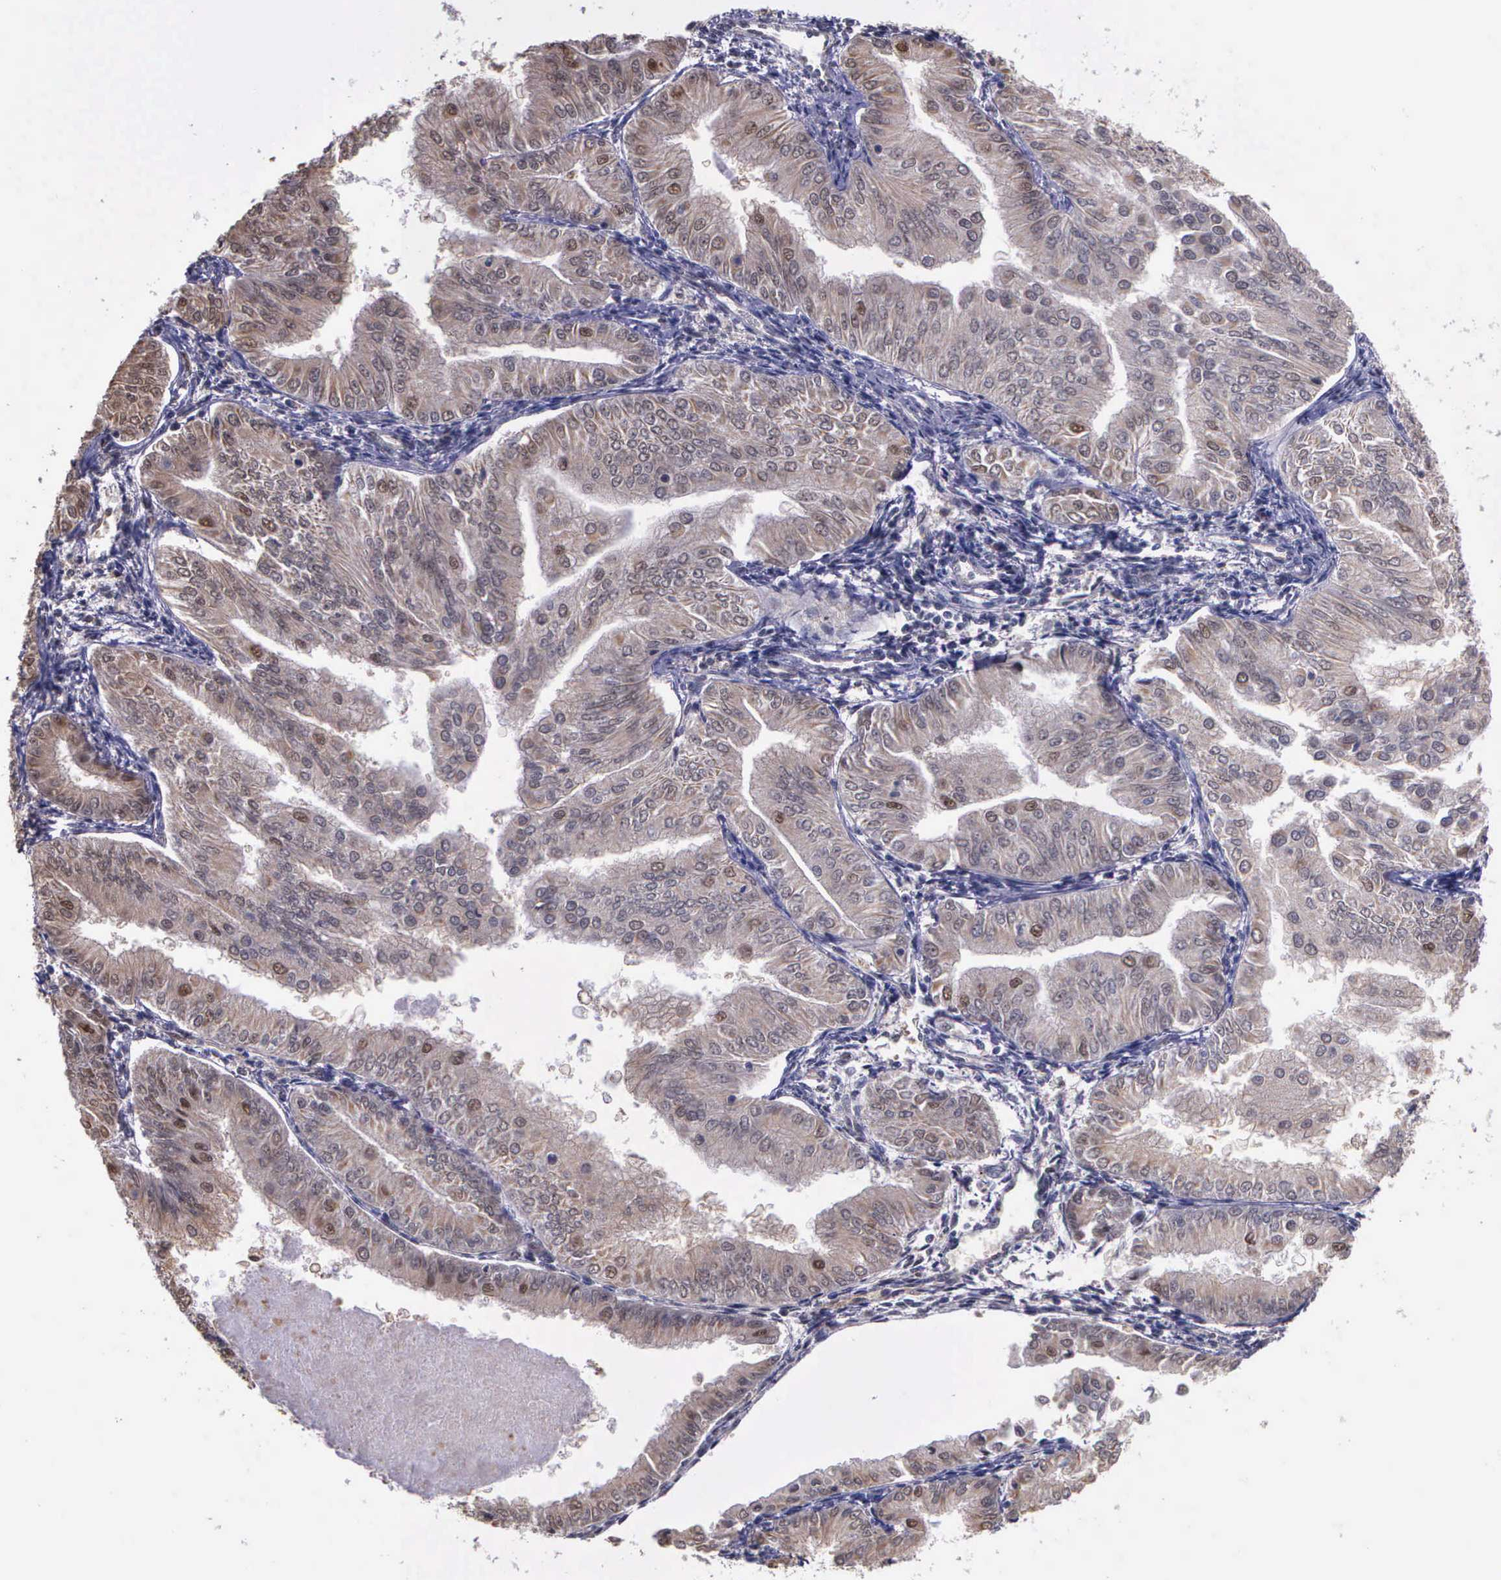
{"staining": {"intensity": "moderate", "quantity": ">75%", "location": "cytoplasmic/membranous"}, "tissue": "endometrial cancer", "cell_type": "Tumor cells", "image_type": "cancer", "snomed": [{"axis": "morphology", "description": "Adenocarcinoma, NOS"}, {"axis": "topography", "description": "Endometrium"}], "caption": "This photomicrograph displays IHC staining of human endometrial cancer (adenocarcinoma), with medium moderate cytoplasmic/membranous staining in about >75% of tumor cells.", "gene": "PSMC1", "patient": {"sex": "female", "age": 53}}